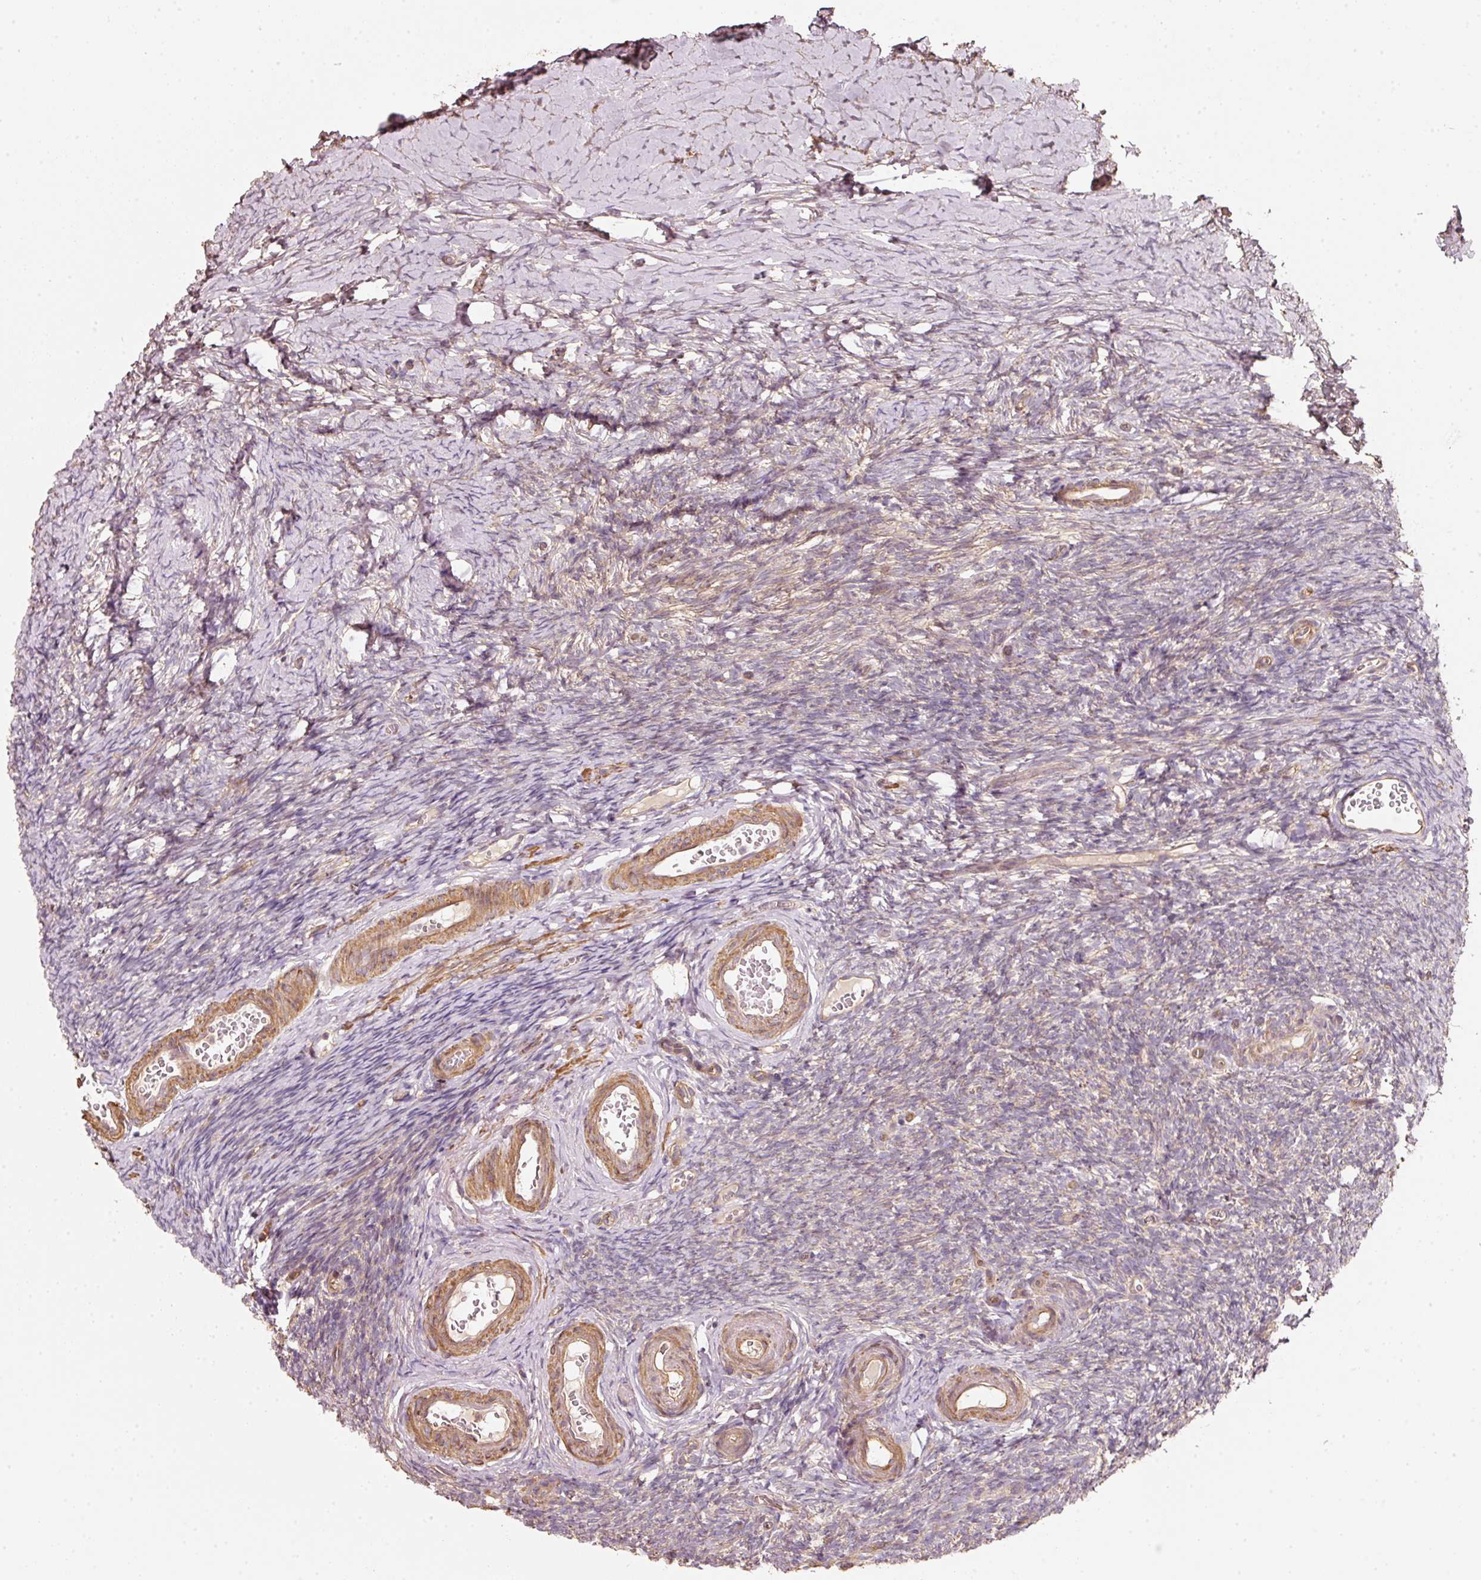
{"staining": {"intensity": "strong", "quantity": ">75%", "location": "cytoplasmic/membranous"}, "tissue": "ovary", "cell_type": "Follicle cells", "image_type": "normal", "snomed": [{"axis": "morphology", "description": "Normal tissue, NOS"}, {"axis": "topography", "description": "Ovary"}], "caption": "Ovary stained with DAB (3,3'-diaminobenzidine) immunohistochemistry (IHC) shows high levels of strong cytoplasmic/membranous expression in about >75% of follicle cells.", "gene": "CEP95", "patient": {"sex": "female", "age": 39}}